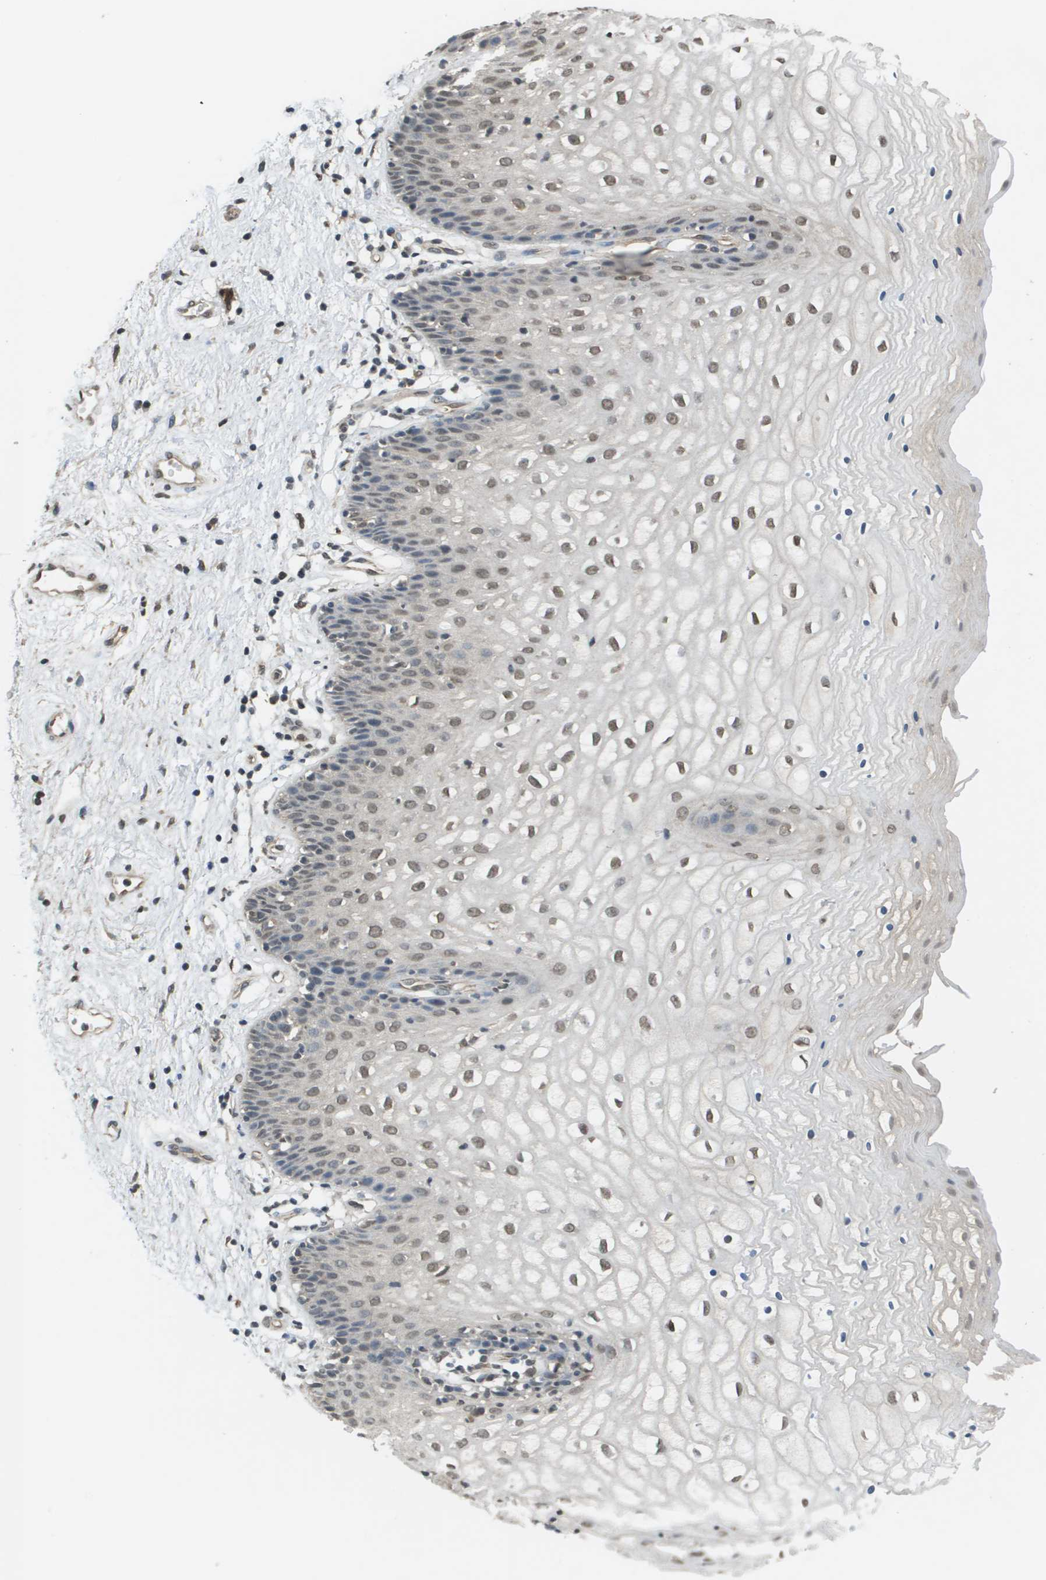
{"staining": {"intensity": "weak", "quantity": "25%-75%", "location": "nuclear"}, "tissue": "vagina", "cell_type": "Squamous epithelial cells", "image_type": "normal", "snomed": [{"axis": "morphology", "description": "Normal tissue, NOS"}, {"axis": "topography", "description": "Vagina"}], "caption": "High-magnification brightfield microscopy of normal vagina stained with DAB (3,3'-diaminobenzidine) (brown) and counterstained with hematoxylin (blue). squamous epithelial cells exhibit weak nuclear expression is seen in about25%-75% of cells. (DAB IHC with brightfield microscopy, high magnification).", "gene": "NDRG2", "patient": {"sex": "female", "age": 34}}